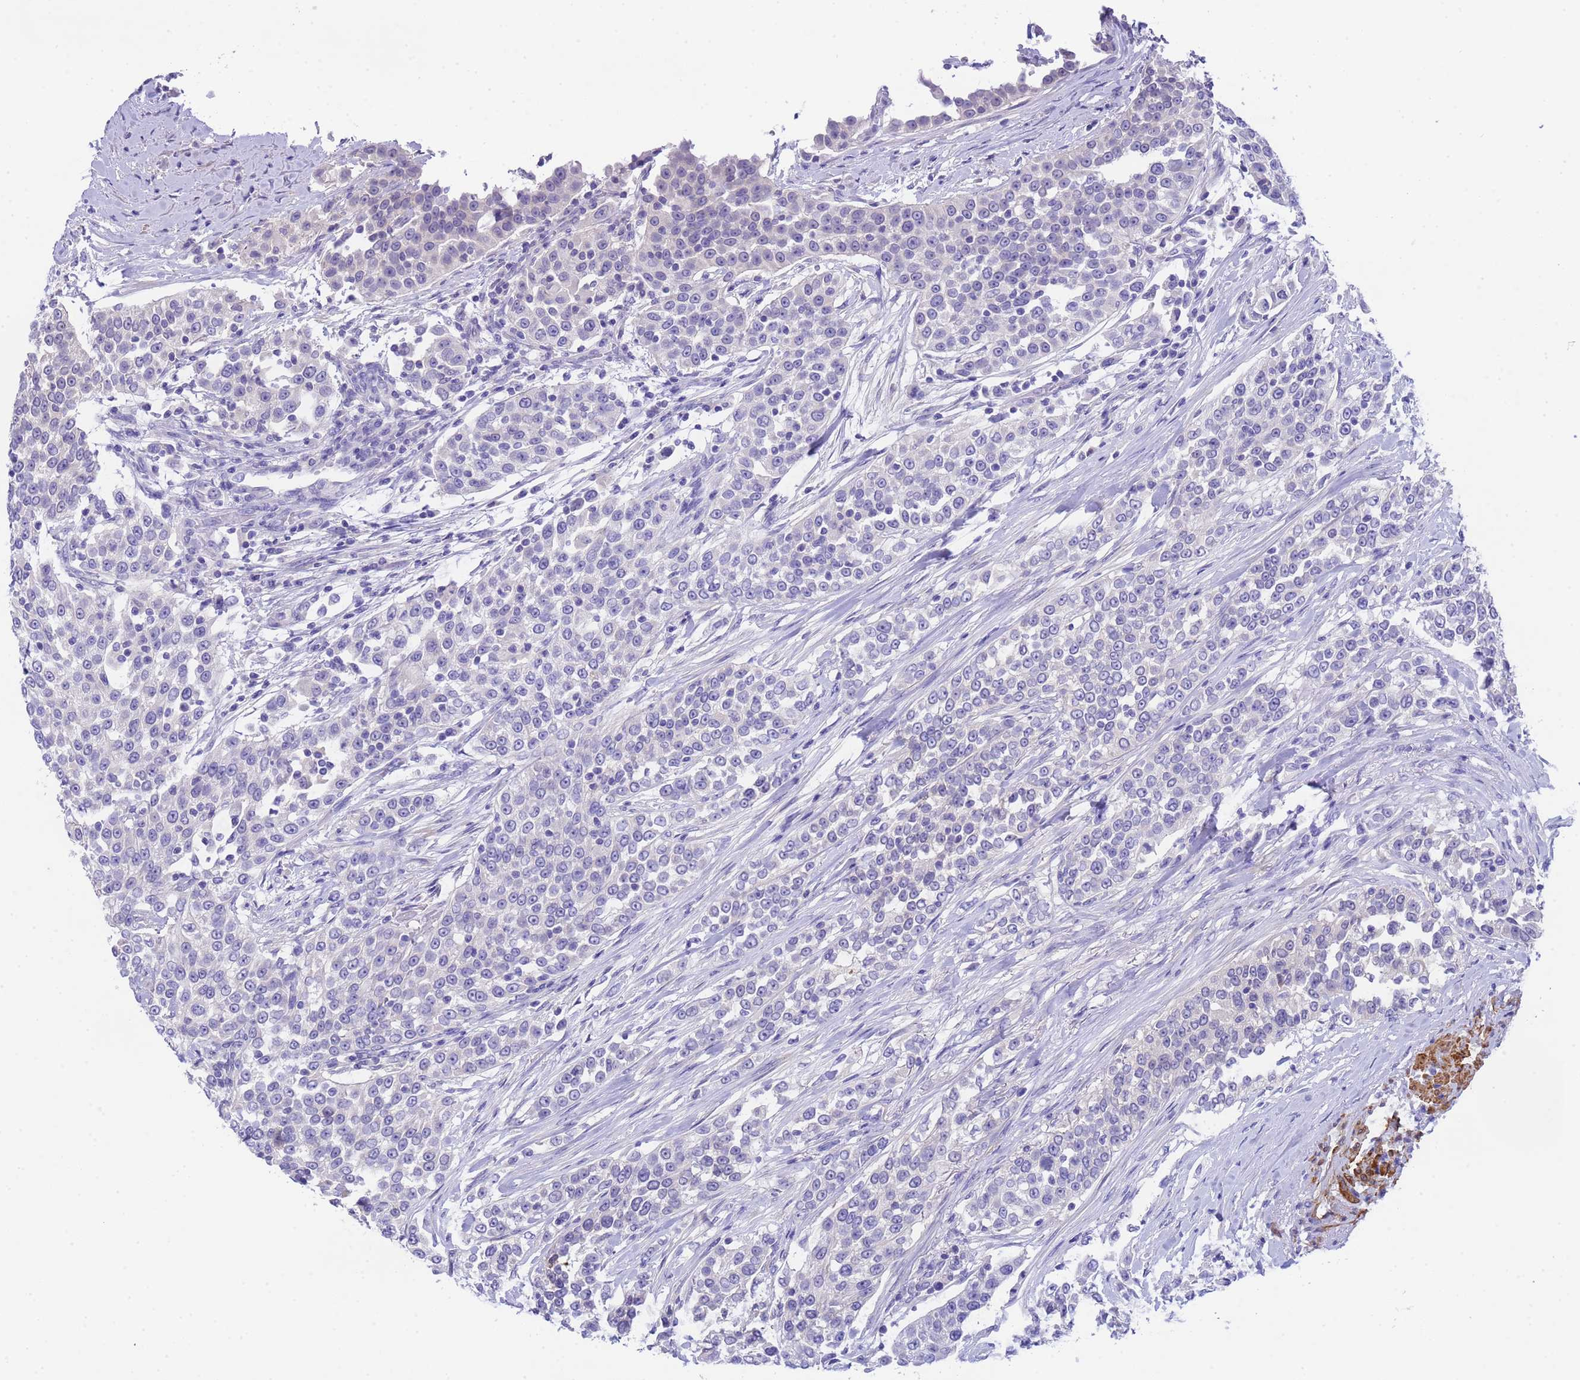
{"staining": {"intensity": "negative", "quantity": "none", "location": "none"}, "tissue": "urothelial cancer", "cell_type": "Tumor cells", "image_type": "cancer", "snomed": [{"axis": "morphology", "description": "Urothelial carcinoma, High grade"}, {"axis": "topography", "description": "Urinary bladder"}], "caption": "An IHC histopathology image of urothelial cancer is shown. There is no staining in tumor cells of urothelial cancer.", "gene": "USP38", "patient": {"sex": "female", "age": 80}}